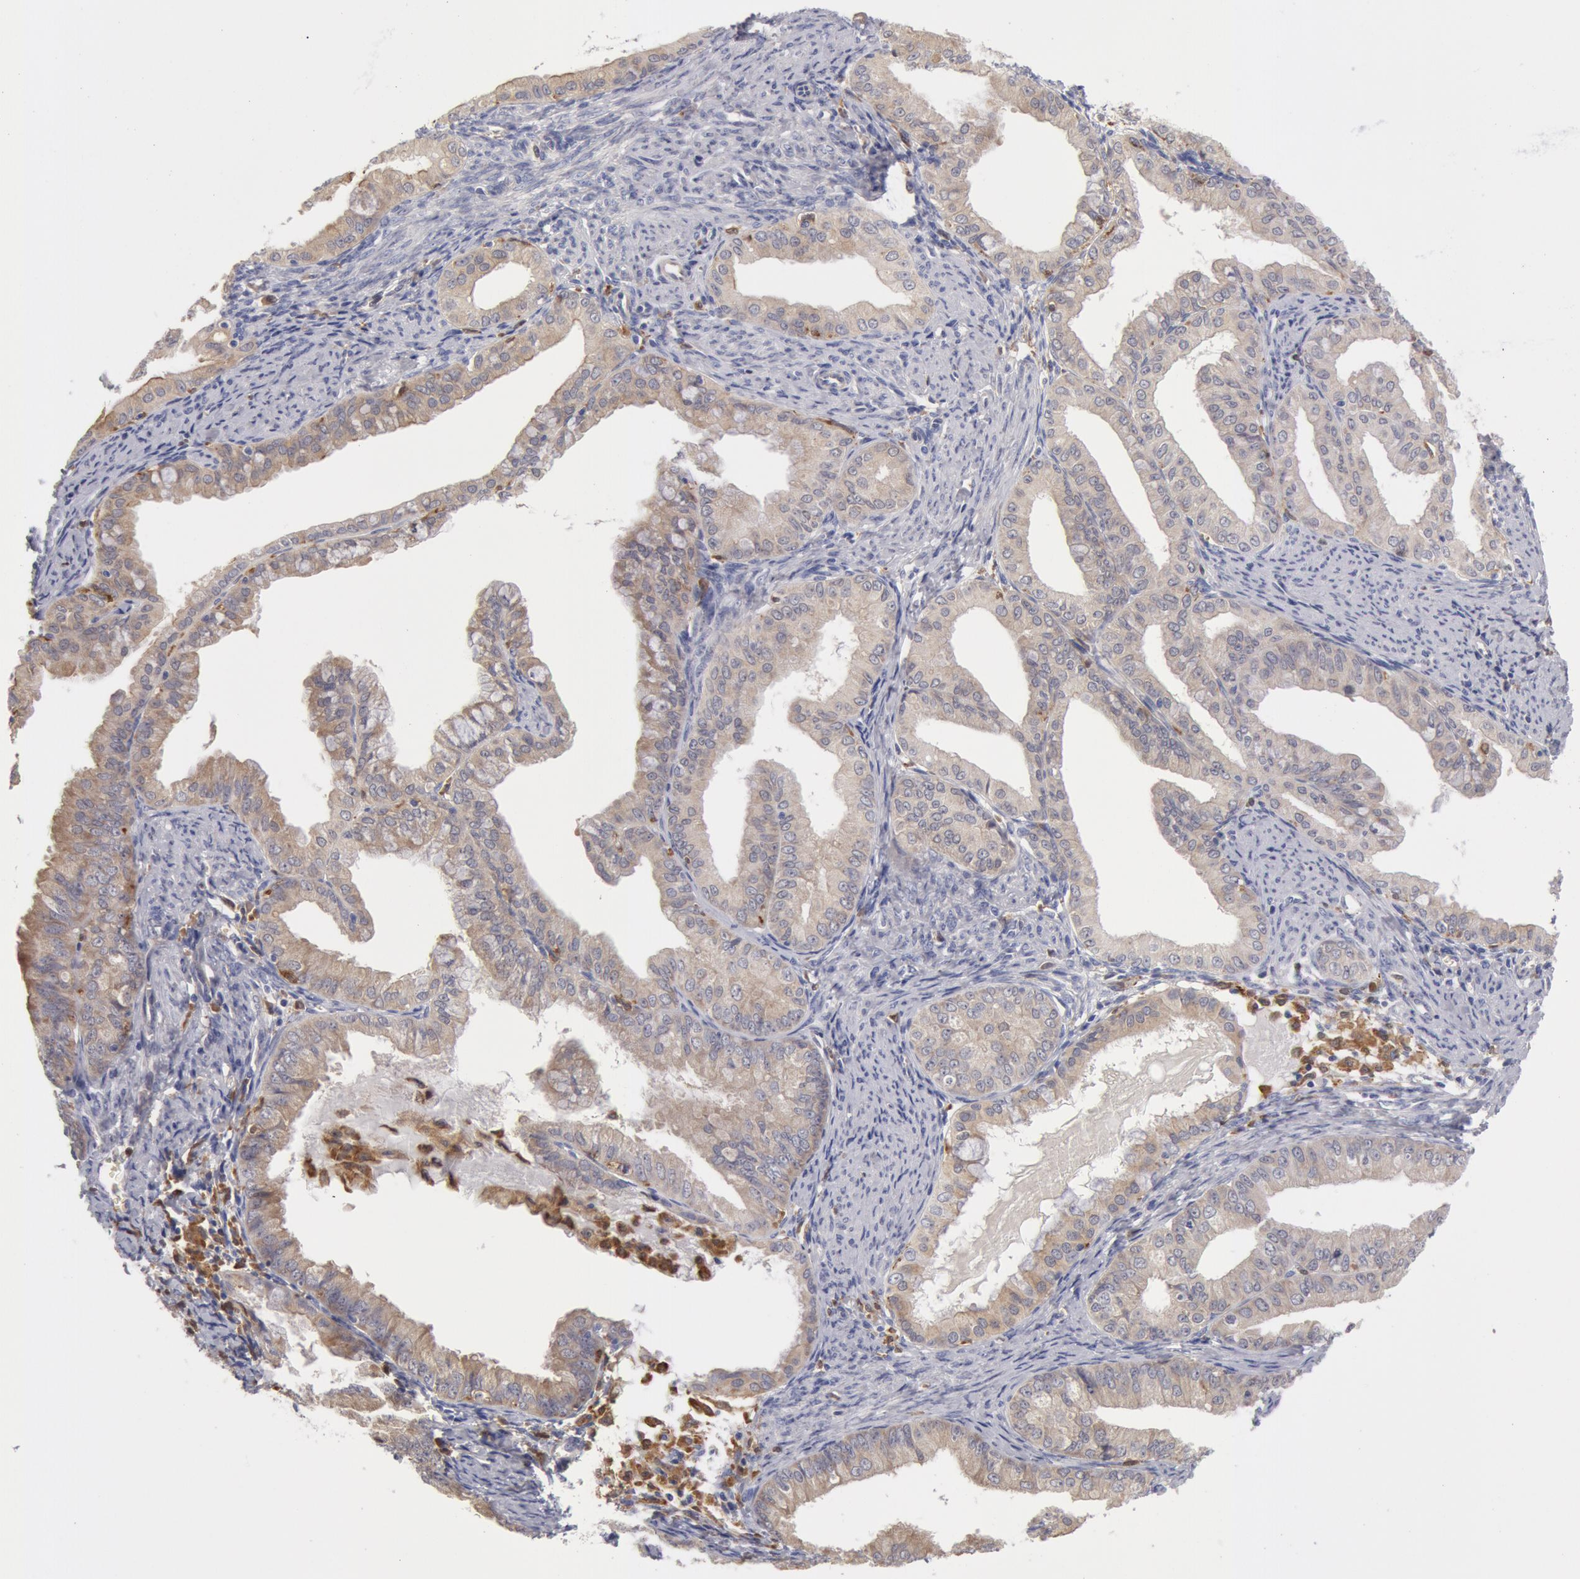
{"staining": {"intensity": "weak", "quantity": ">75%", "location": "cytoplasmic/membranous"}, "tissue": "endometrial cancer", "cell_type": "Tumor cells", "image_type": "cancer", "snomed": [{"axis": "morphology", "description": "Adenocarcinoma, NOS"}, {"axis": "topography", "description": "Endometrium"}], "caption": "An image showing weak cytoplasmic/membranous staining in approximately >75% of tumor cells in endometrial adenocarcinoma, as visualized by brown immunohistochemical staining.", "gene": "SYK", "patient": {"sex": "female", "age": 76}}